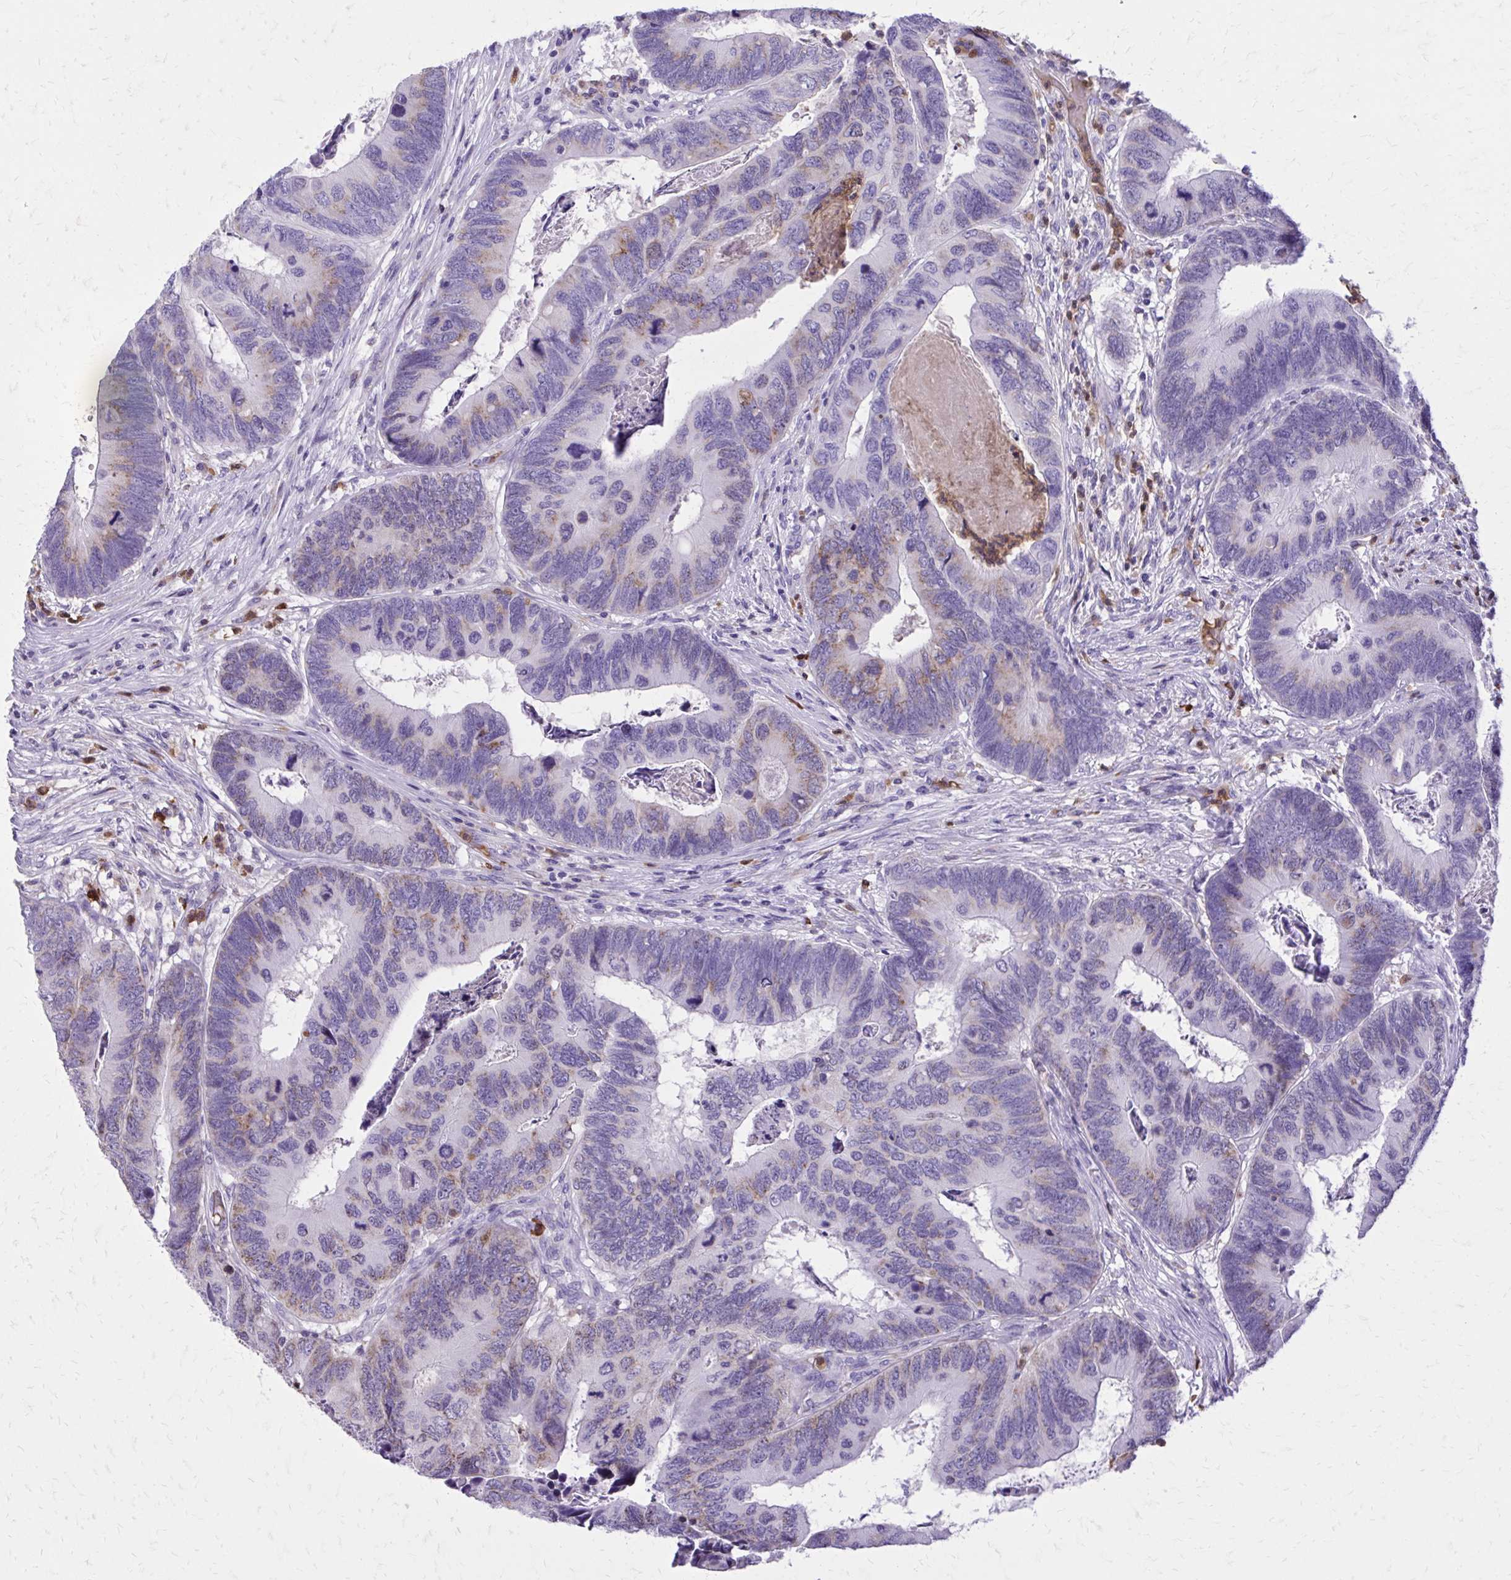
{"staining": {"intensity": "weak", "quantity": "<25%", "location": "cytoplasmic/membranous"}, "tissue": "colorectal cancer", "cell_type": "Tumor cells", "image_type": "cancer", "snomed": [{"axis": "morphology", "description": "Adenocarcinoma, NOS"}, {"axis": "topography", "description": "Colon"}], "caption": "Immunohistochemical staining of colorectal adenocarcinoma reveals no significant expression in tumor cells. Nuclei are stained in blue.", "gene": "CAT", "patient": {"sex": "female", "age": 67}}